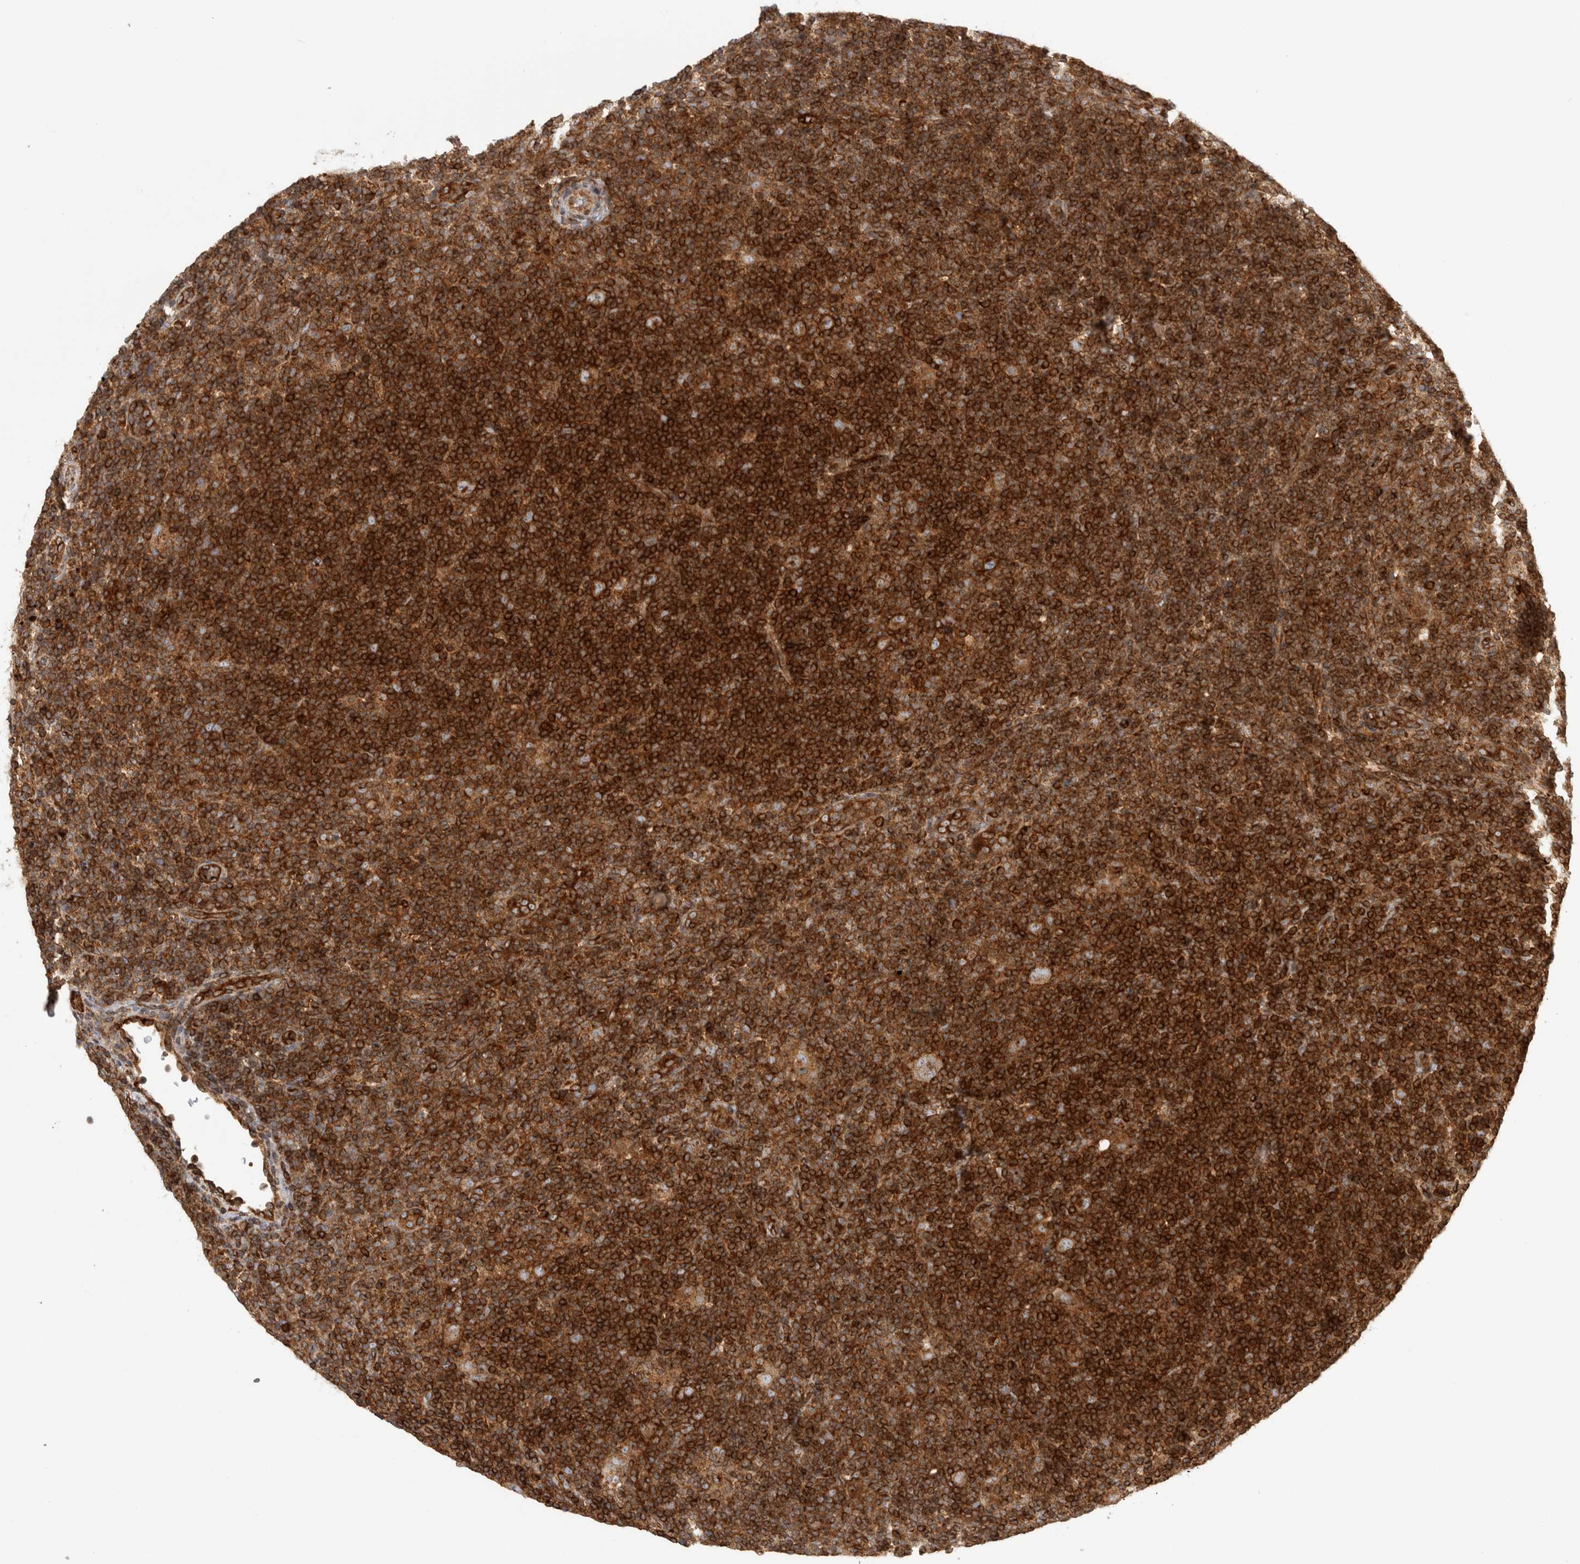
{"staining": {"intensity": "moderate", "quantity": ">75%", "location": "cytoplasmic/membranous"}, "tissue": "lymphoma", "cell_type": "Tumor cells", "image_type": "cancer", "snomed": [{"axis": "morphology", "description": "Hodgkin's disease, NOS"}, {"axis": "topography", "description": "Lymph node"}], "caption": "IHC histopathology image of neoplastic tissue: human lymphoma stained using IHC demonstrates medium levels of moderate protein expression localized specifically in the cytoplasmic/membranous of tumor cells, appearing as a cytoplasmic/membranous brown color.", "gene": "HLA-E", "patient": {"sex": "female", "age": 57}}